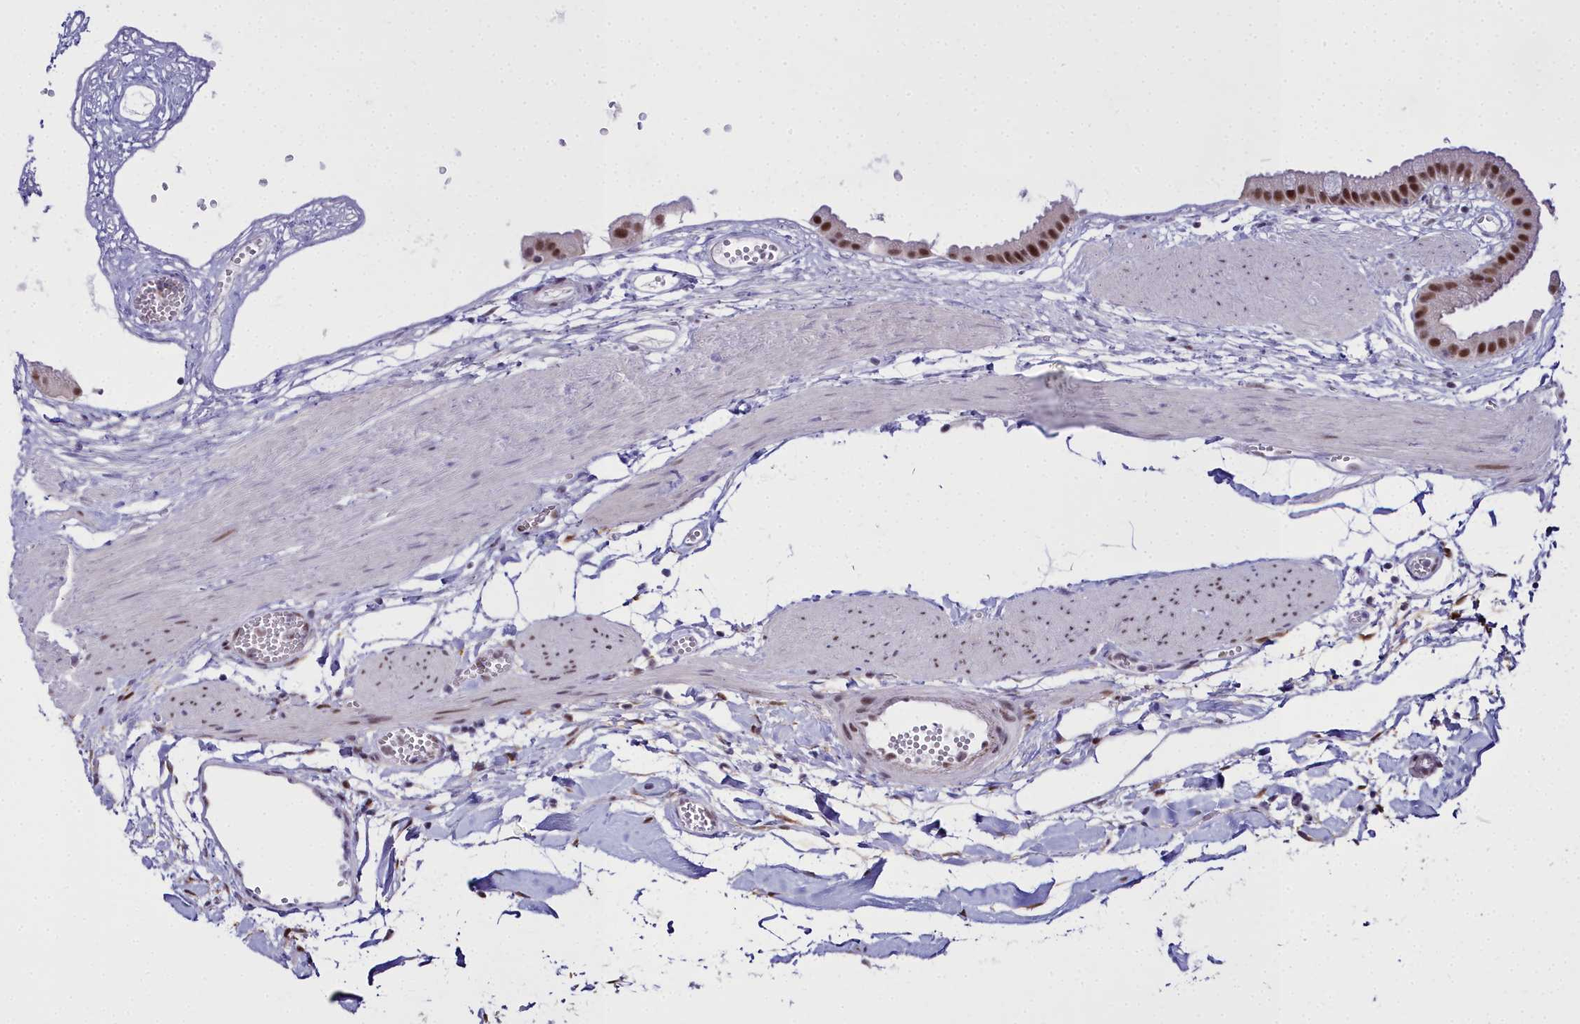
{"staining": {"intensity": "moderate", "quantity": ">75%", "location": "nuclear"}, "tissue": "gallbladder", "cell_type": "Glandular cells", "image_type": "normal", "snomed": [{"axis": "morphology", "description": "Normal tissue, NOS"}, {"axis": "topography", "description": "Gallbladder"}], "caption": "Protein expression analysis of normal gallbladder shows moderate nuclear positivity in about >75% of glandular cells. (DAB IHC, brown staining for protein, blue staining for nuclei).", "gene": "RBM12", "patient": {"sex": "female", "age": 64}}